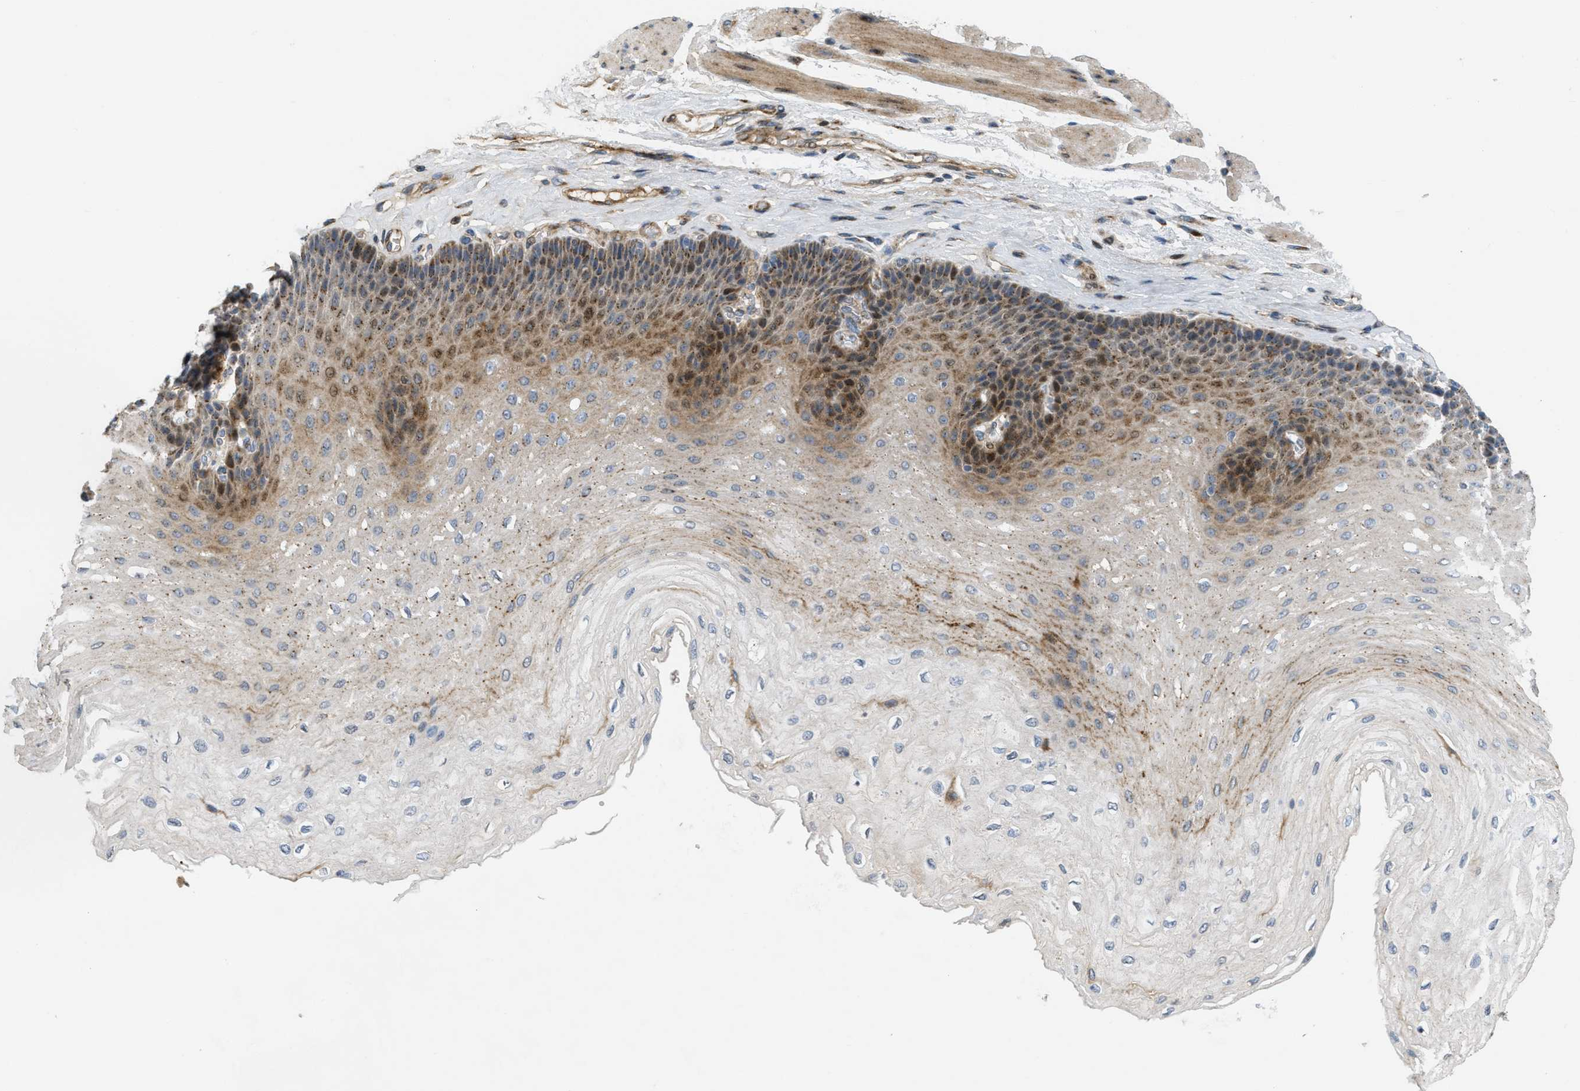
{"staining": {"intensity": "moderate", "quantity": "25%-75%", "location": "cytoplasmic/membranous"}, "tissue": "esophagus", "cell_type": "Squamous epithelial cells", "image_type": "normal", "snomed": [{"axis": "morphology", "description": "Normal tissue, NOS"}, {"axis": "topography", "description": "Esophagus"}], "caption": "Immunohistochemical staining of benign human esophagus displays medium levels of moderate cytoplasmic/membranous expression in about 25%-75% of squamous epithelial cells. (Stains: DAB (3,3'-diaminobenzidine) in brown, nuclei in blue, Microscopy: brightfield microscopy at high magnification).", "gene": "ZFPL1", "patient": {"sex": "female", "age": 72}}